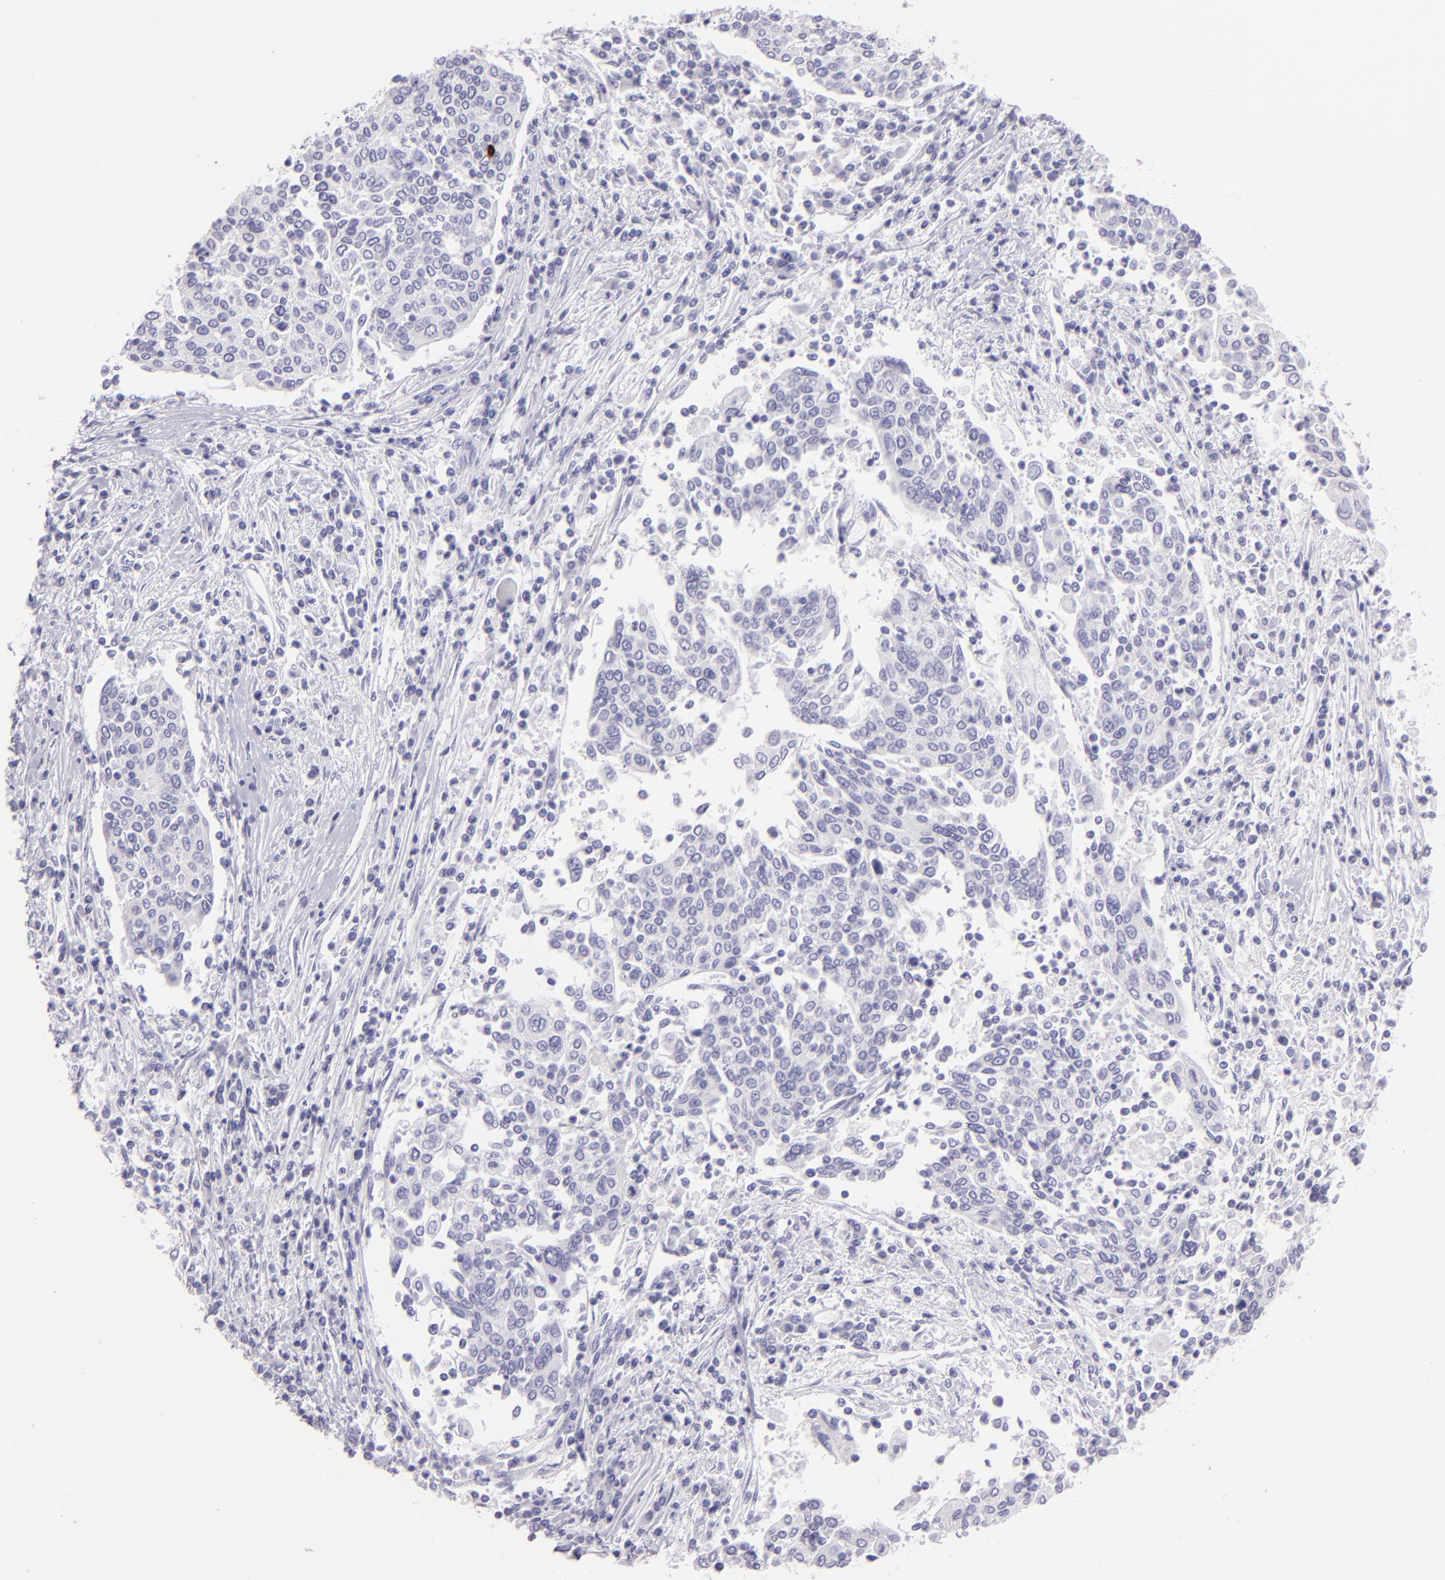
{"staining": {"intensity": "negative", "quantity": "none", "location": "none"}, "tissue": "cervical cancer", "cell_type": "Tumor cells", "image_type": "cancer", "snomed": [{"axis": "morphology", "description": "Squamous cell carcinoma, NOS"}, {"axis": "topography", "description": "Cervix"}], "caption": "DAB (3,3'-diaminobenzidine) immunohistochemical staining of cervical squamous cell carcinoma exhibits no significant staining in tumor cells. (Stains: DAB (3,3'-diaminobenzidine) IHC with hematoxylin counter stain, Microscopy: brightfield microscopy at high magnification).", "gene": "MUC5AC", "patient": {"sex": "female", "age": 40}}